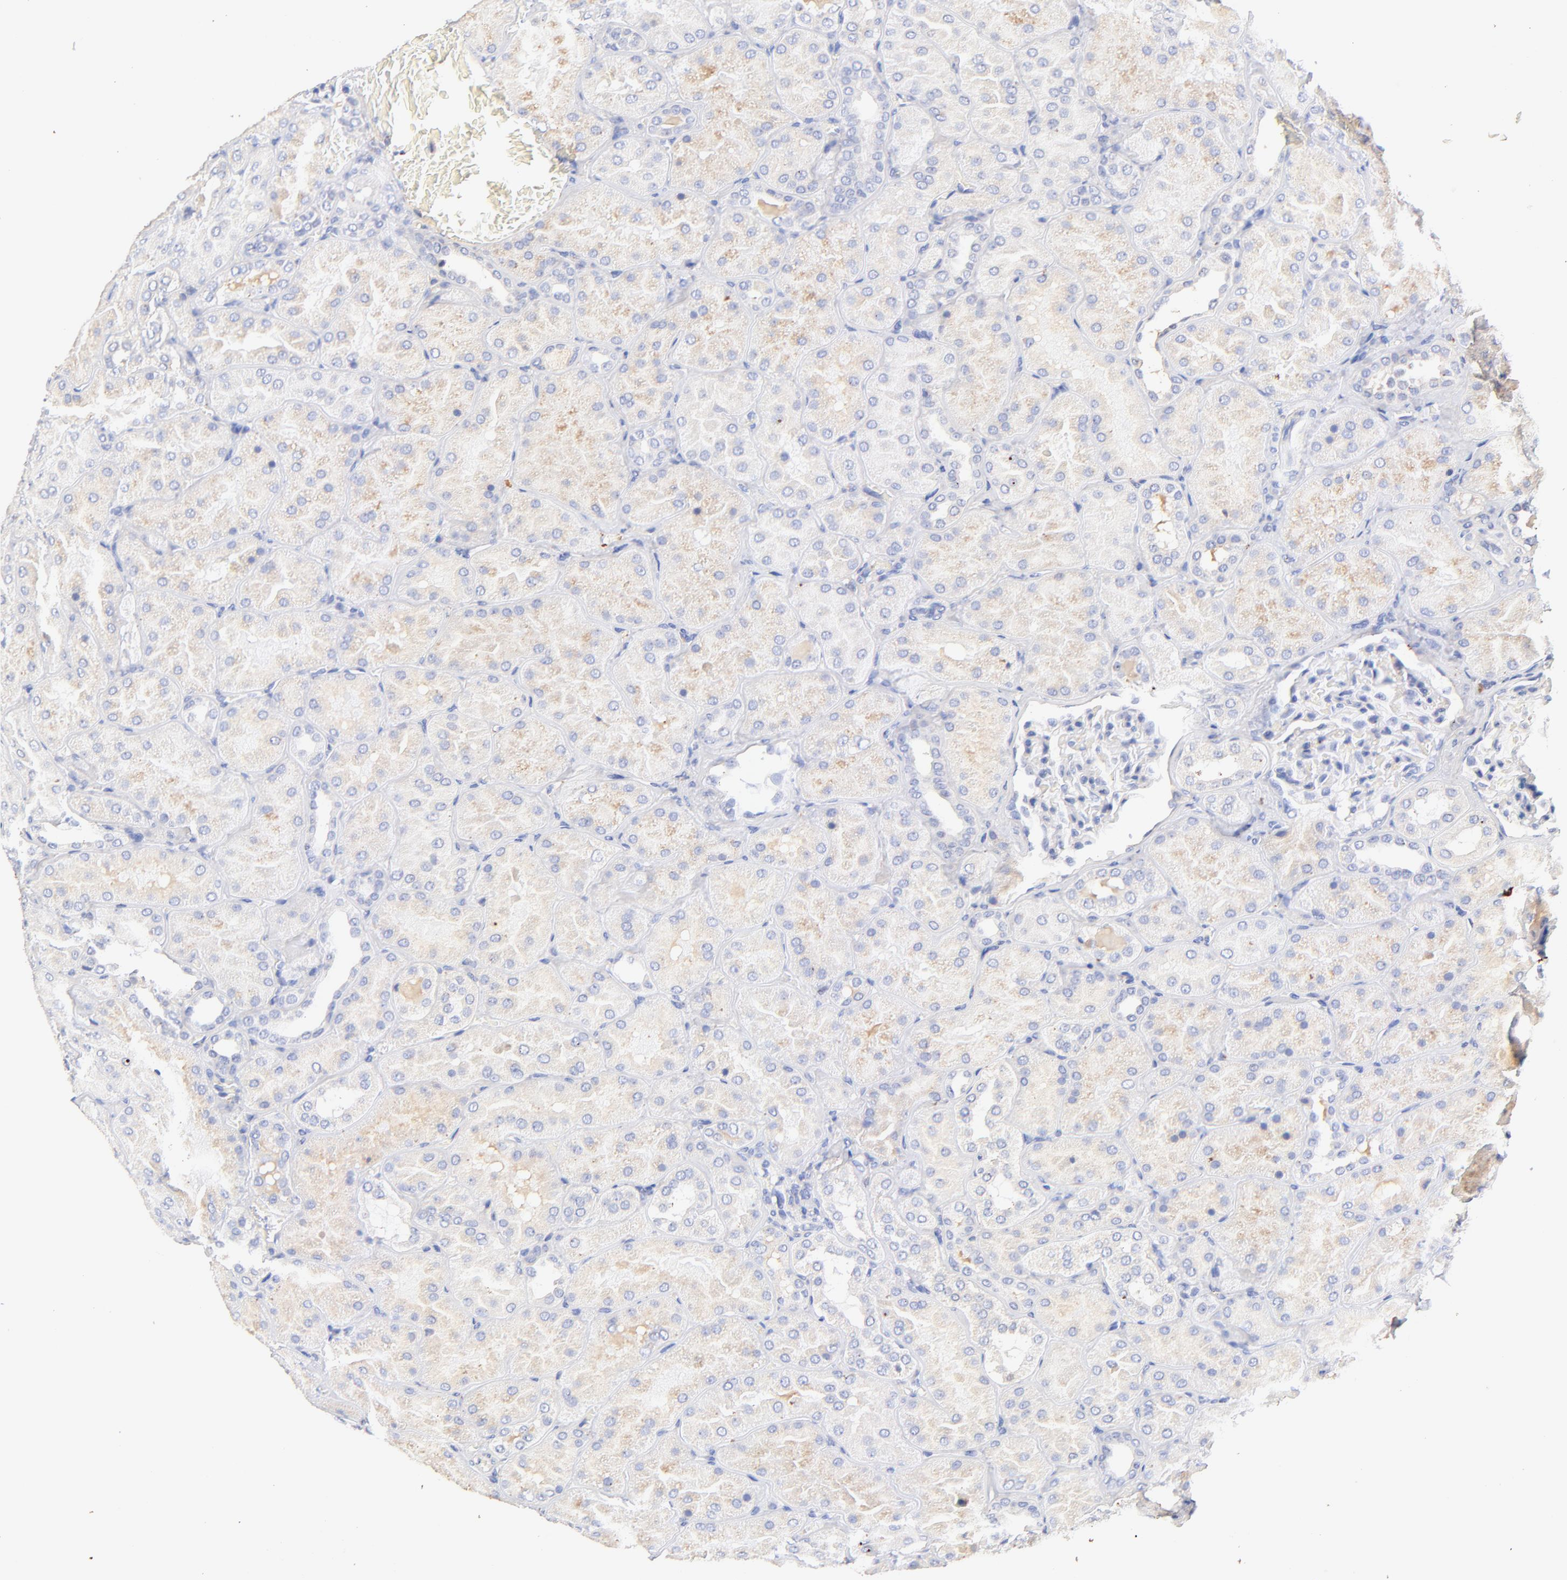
{"staining": {"intensity": "negative", "quantity": "none", "location": "none"}, "tissue": "kidney", "cell_type": "Cells in glomeruli", "image_type": "normal", "snomed": [{"axis": "morphology", "description": "Normal tissue, NOS"}, {"axis": "topography", "description": "Kidney"}], "caption": "Immunohistochemistry of unremarkable human kidney shows no positivity in cells in glomeruli.", "gene": "IGLV7", "patient": {"sex": "male", "age": 28}}